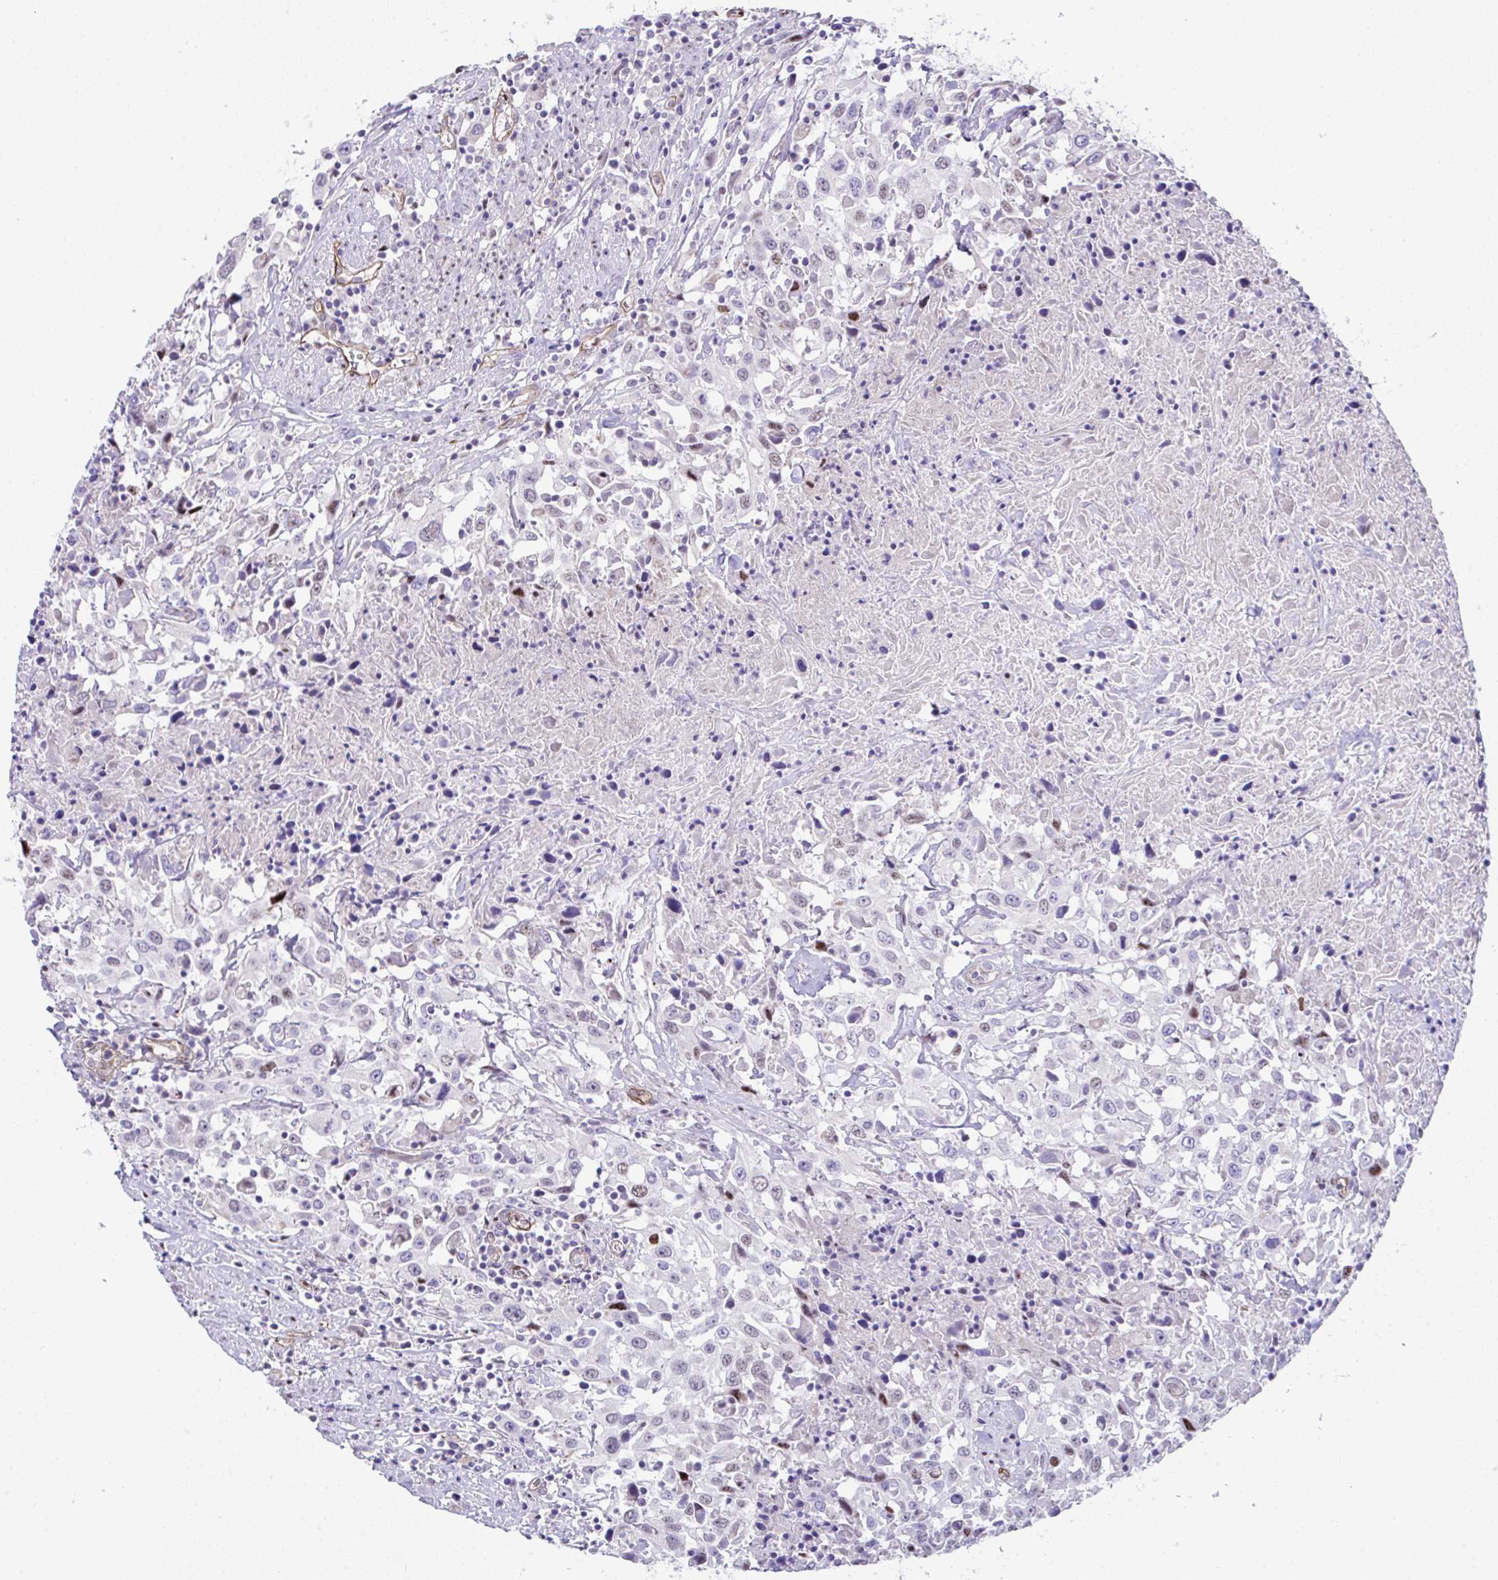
{"staining": {"intensity": "negative", "quantity": "none", "location": "none"}, "tissue": "urothelial cancer", "cell_type": "Tumor cells", "image_type": "cancer", "snomed": [{"axis": "morphology", "description": "Urothelial carcinoma, High grade"}, {"axis": "topography", "description": "Urinary bladder"}], "caption": "A high-resolution histopathology image shows IHC staining of high-grade urothelial carcinoma, which reveals no significant positivity in tumor cells.", "gene": "FBXO34", "patient": {"sex": "male", "age": 61}}